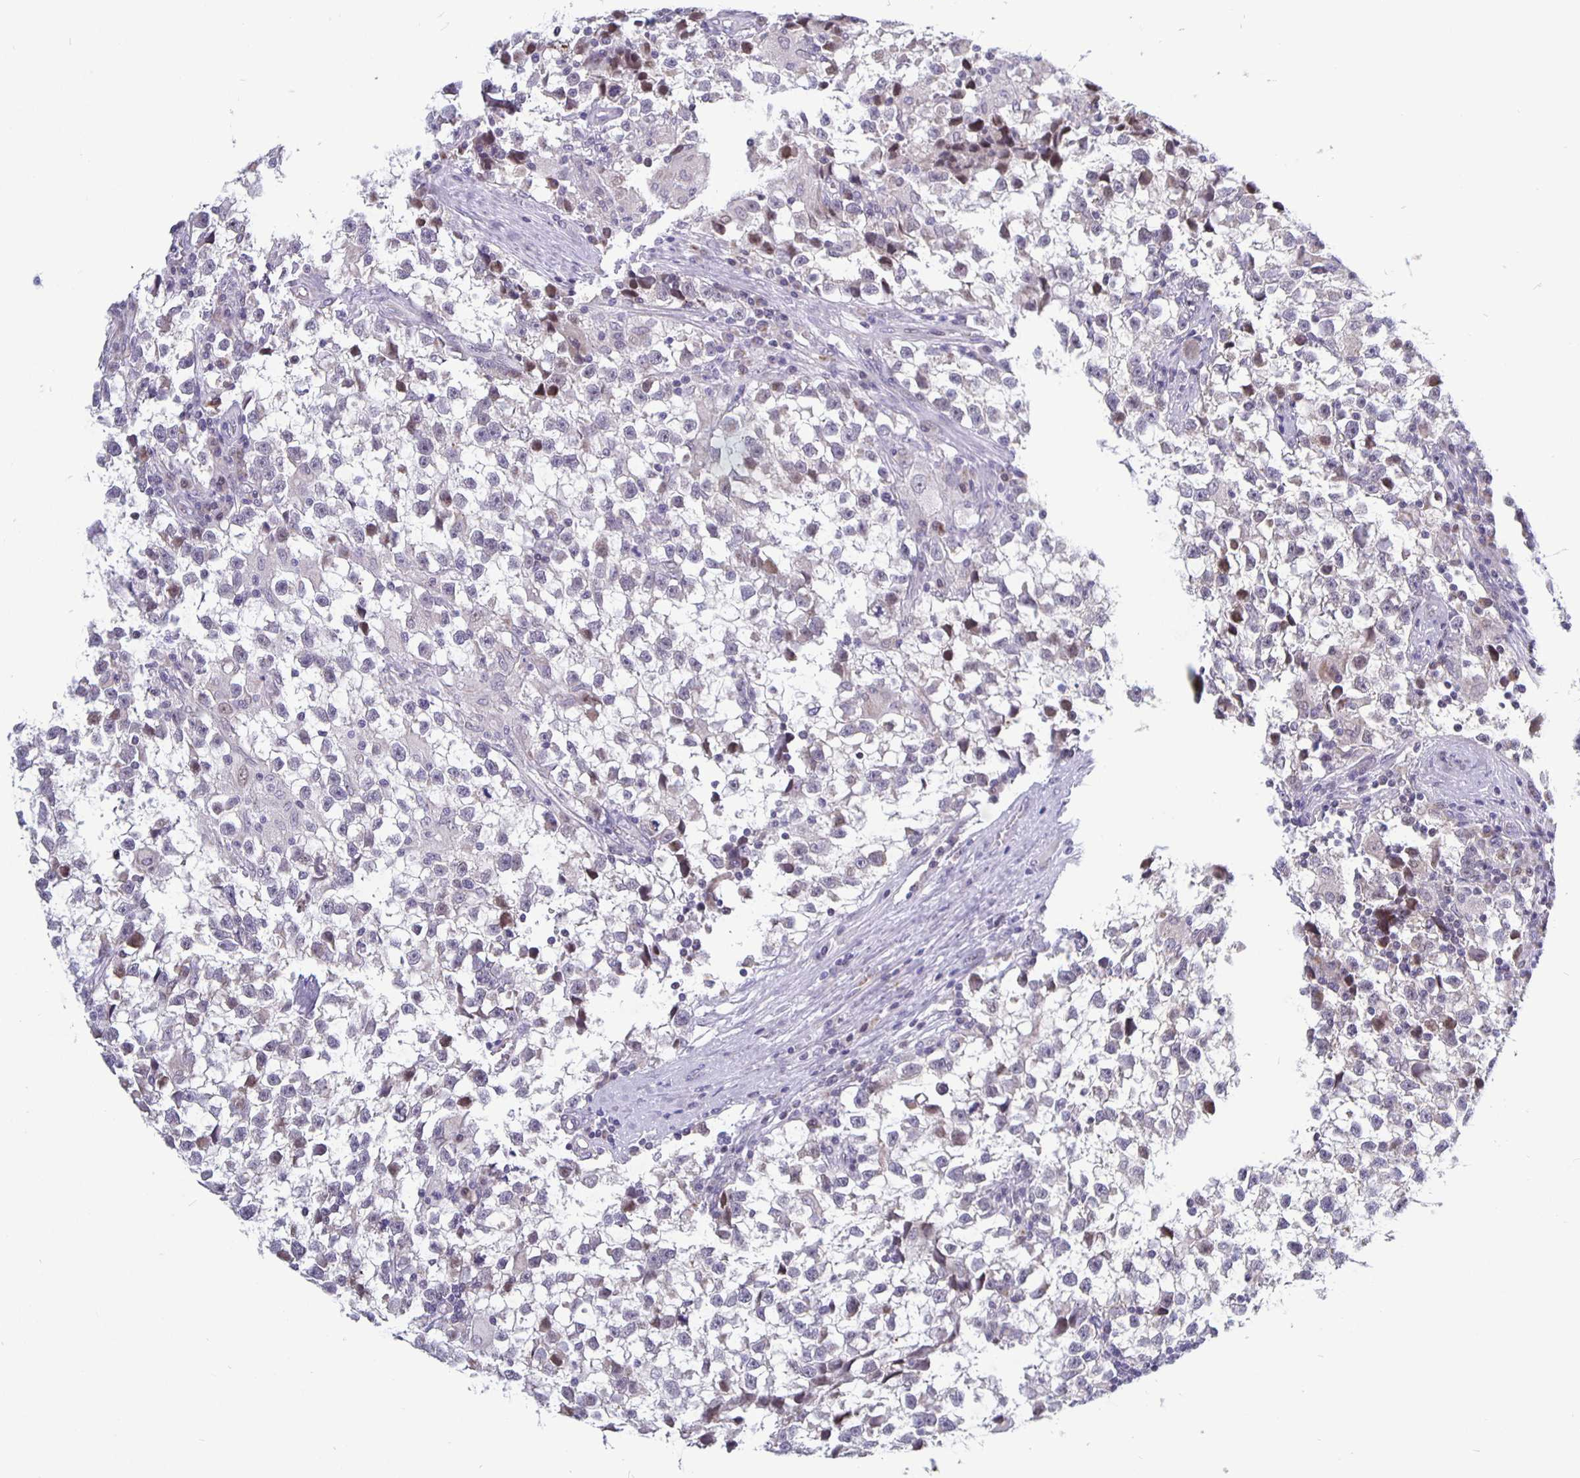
{"staining": {"intensity": "negative", "quantity": "none", "location": "none"}, "tissue": "testis cancer", "cell_type": "Tumor cells", "image_type": "cancer", "snomed": [{"axis": "morphology", "description": "Seminoma, NOS"}, {"axis": "topography", "description": "Testis"}], "caption": "Immunohistochemistry (IHC) micrograph of neoplastic tissue: testis seminoma stained with DAB (3,3'-diaminobenzidine) shows no significant protein expression in tumor cells.", "gene": "ERBB2", "patient": {"sex": "male", "age": 31}}